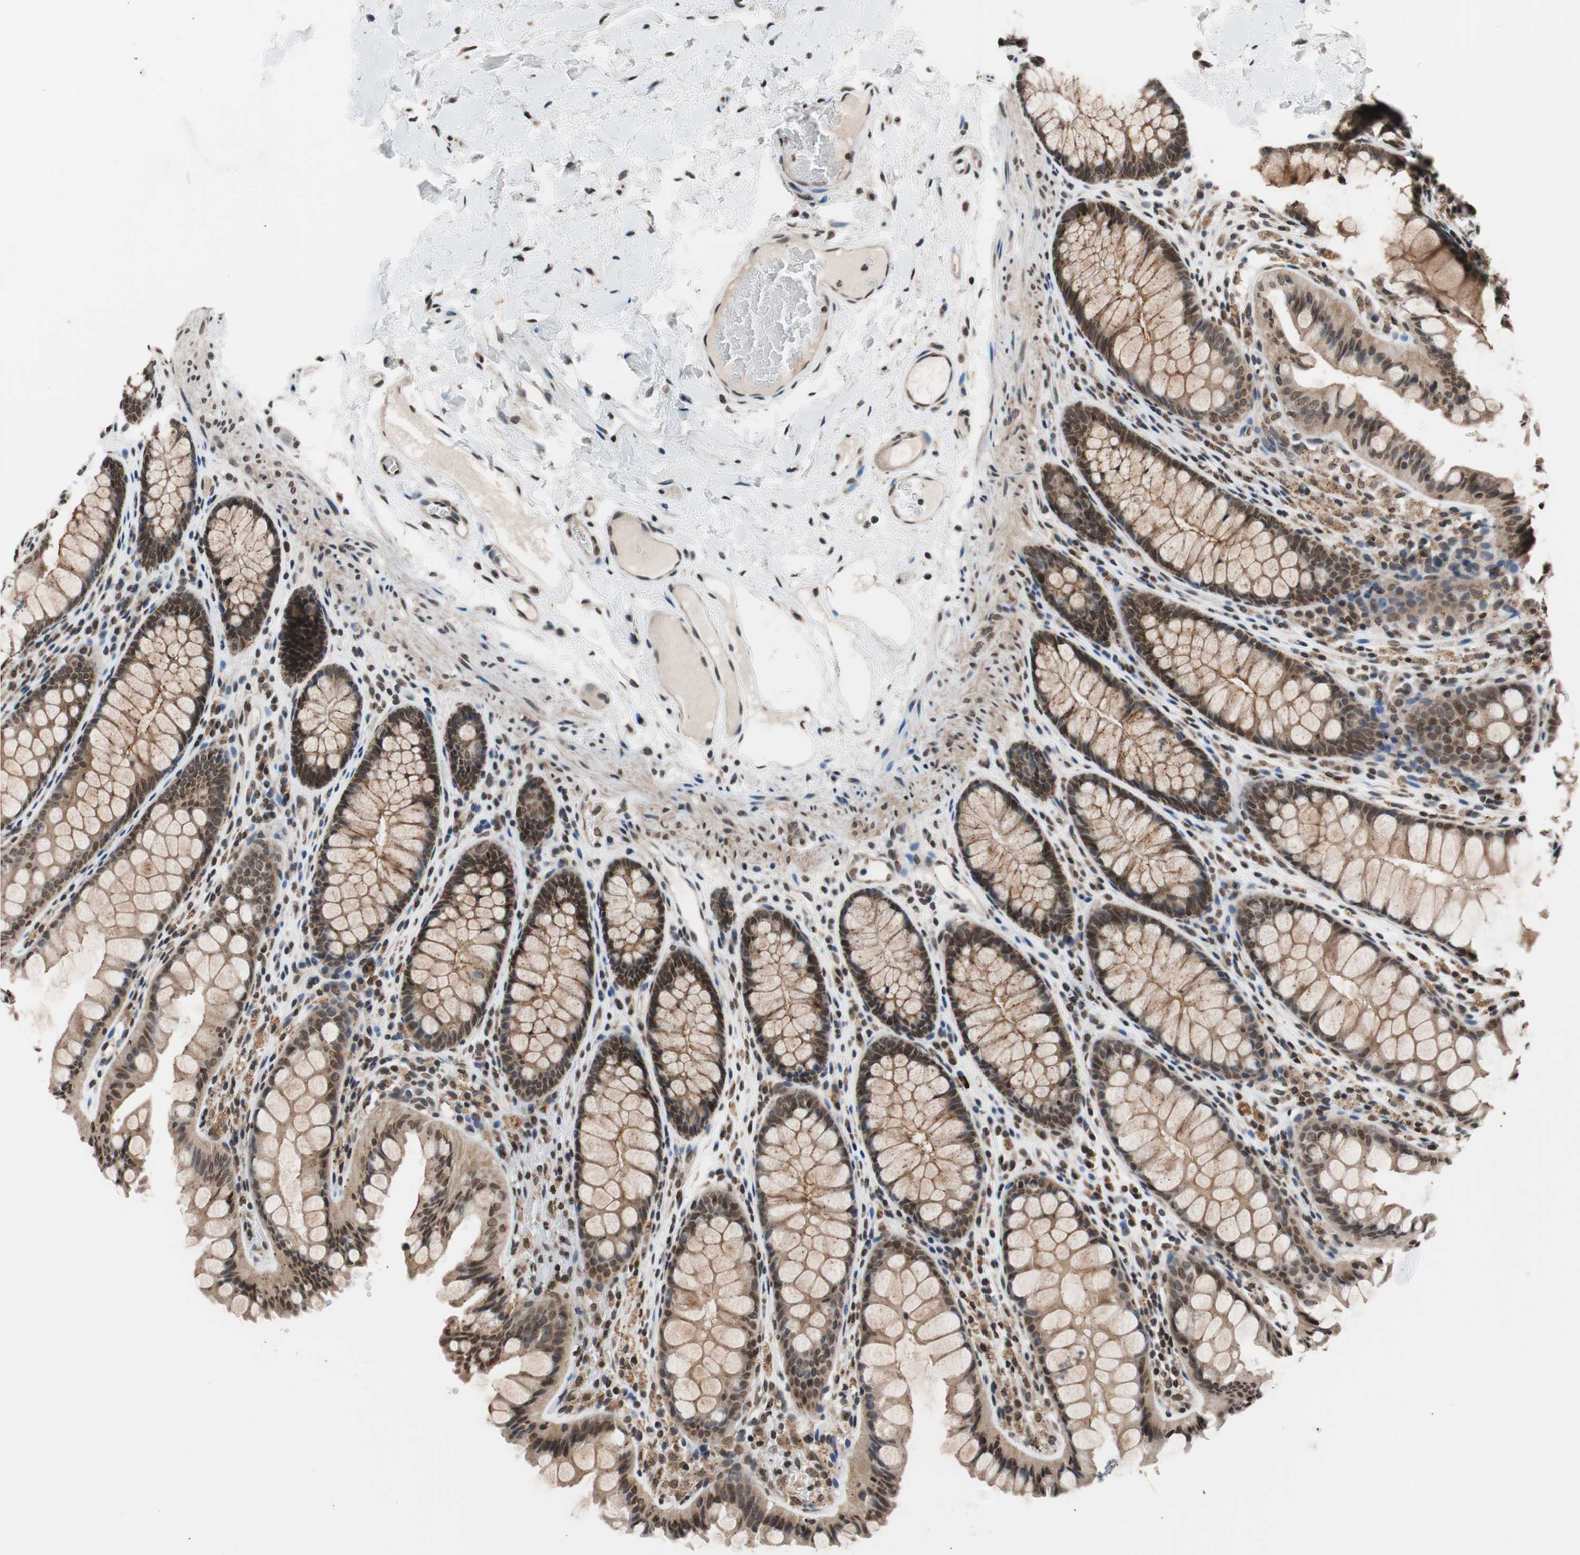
{"staining": {"intensity": "moderate", "quantity": ">75%", "location": "nuclear"}, "tissue": "colon", "cell_type": "Endothelial cells", "image_type": "normal", "snomed": [{"axis": "morphology", "description": "Normal tissue, NOS"}, {"axis": "topography", "description": "Colon"}], "caption": "An image showing moderate nuclear staining in about >75% of endothelial cells in benign colon, as visualized by brown immunohistochemical staining.", "gene": "RFC1", "patient": {"sex": "female", "age": 55}}